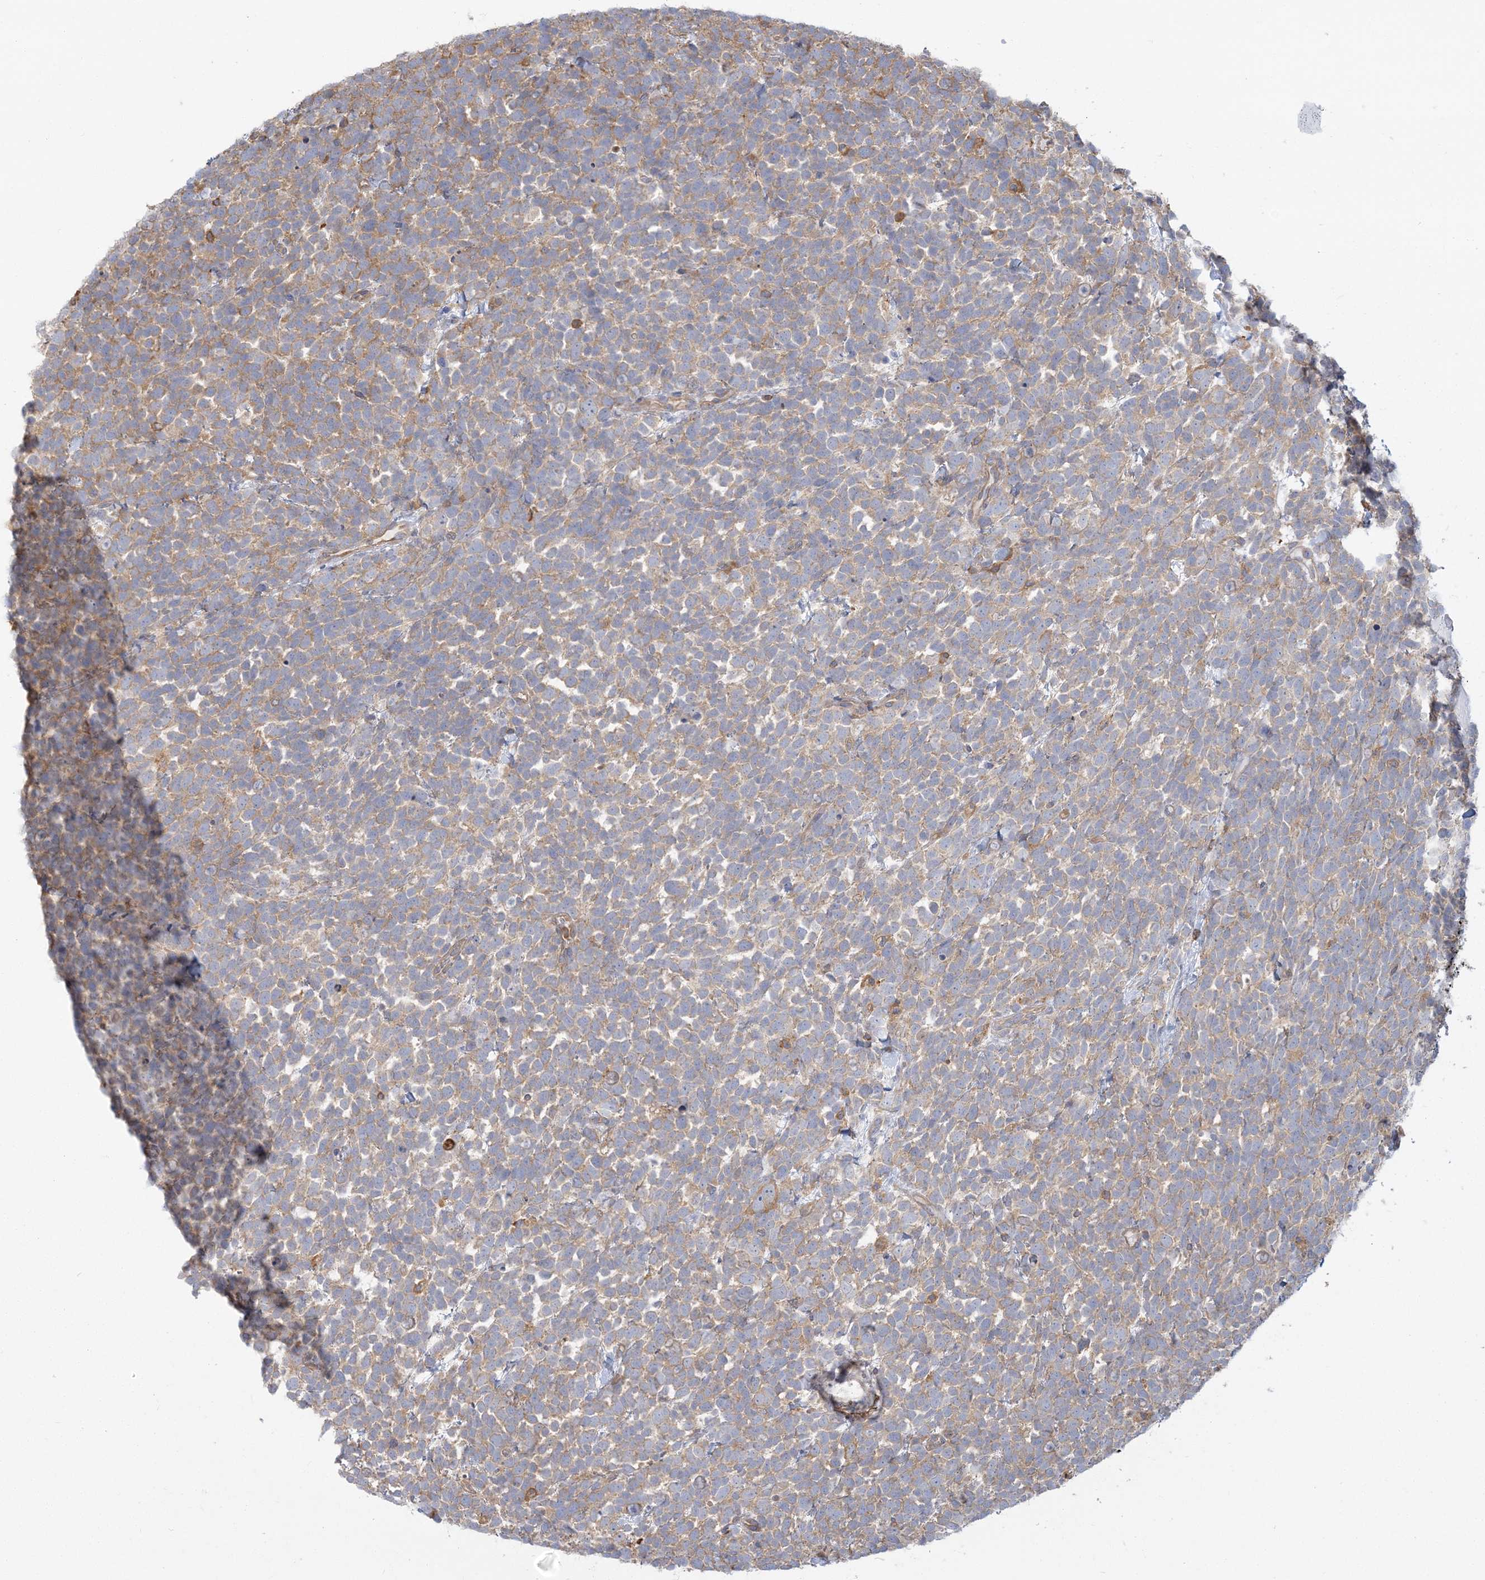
{"staining": {"intensity": "weak", "quantity": ">75%", "location": "cytoplasmic/membranous"}, "tissue": "urothelial cancer", "cell_type": "Tumor cells", "image_type": "cancer", "snomed": [{"axis": "morphology", "description": "Urothelial carcinoma, High grade"}, {"axis": "topography", "description": "Urinary bladder"}], "caption": "Brown immunohistochemical staining in urothelial cancer exhibits weak cytoplasmic/membranous expression in approximately >75% of tumor cells. The staining is performed using DAB (3,3'-diaminobenzidine) brown chromogen to label protein expression. The nuclei are counter-stained blue using hematoxylin.", "gene": "ANKS1A", "patient": {"sex": "female", "age": 82}}